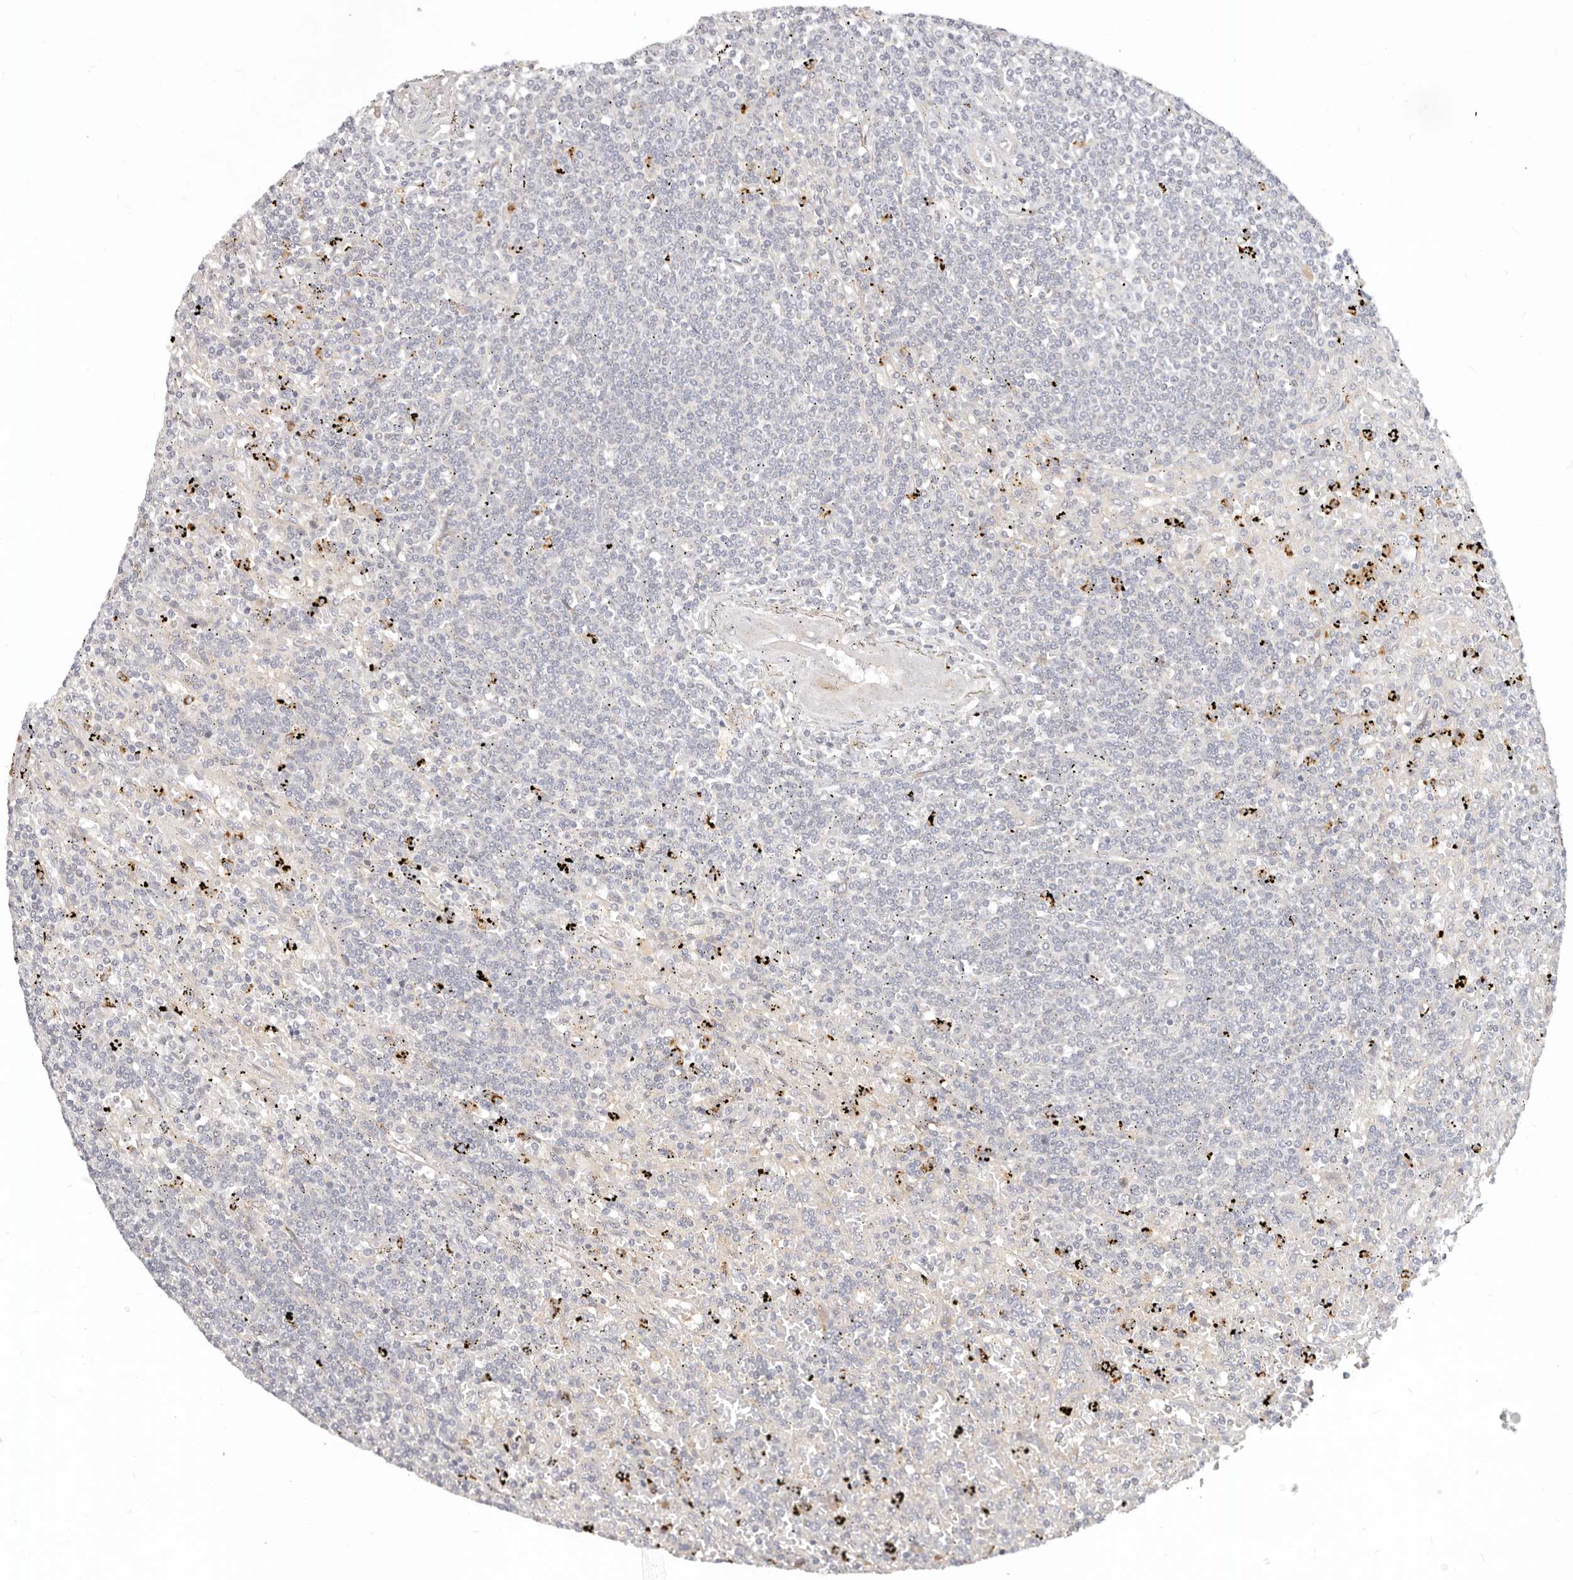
{"staining": {"intensity": "negative", "quantity": "none", "location": "none"}, "tissue": "lymphoma", "cell_type": "Tumor cells", "image_type": "cancer", "snomed": [{"axis": "morphology", "description": "Malignant lymphoma, non-Hodgkin's type, Low grade"}, {"axis": "topography", "description": "Spleen"}], "caption": "Human lymphoma stained for a protein using immunohistochemistry (IHC) reveals no staining in tumor cells.", "gene": "USP49", "patient": {"sex": "male", "age": 76}}